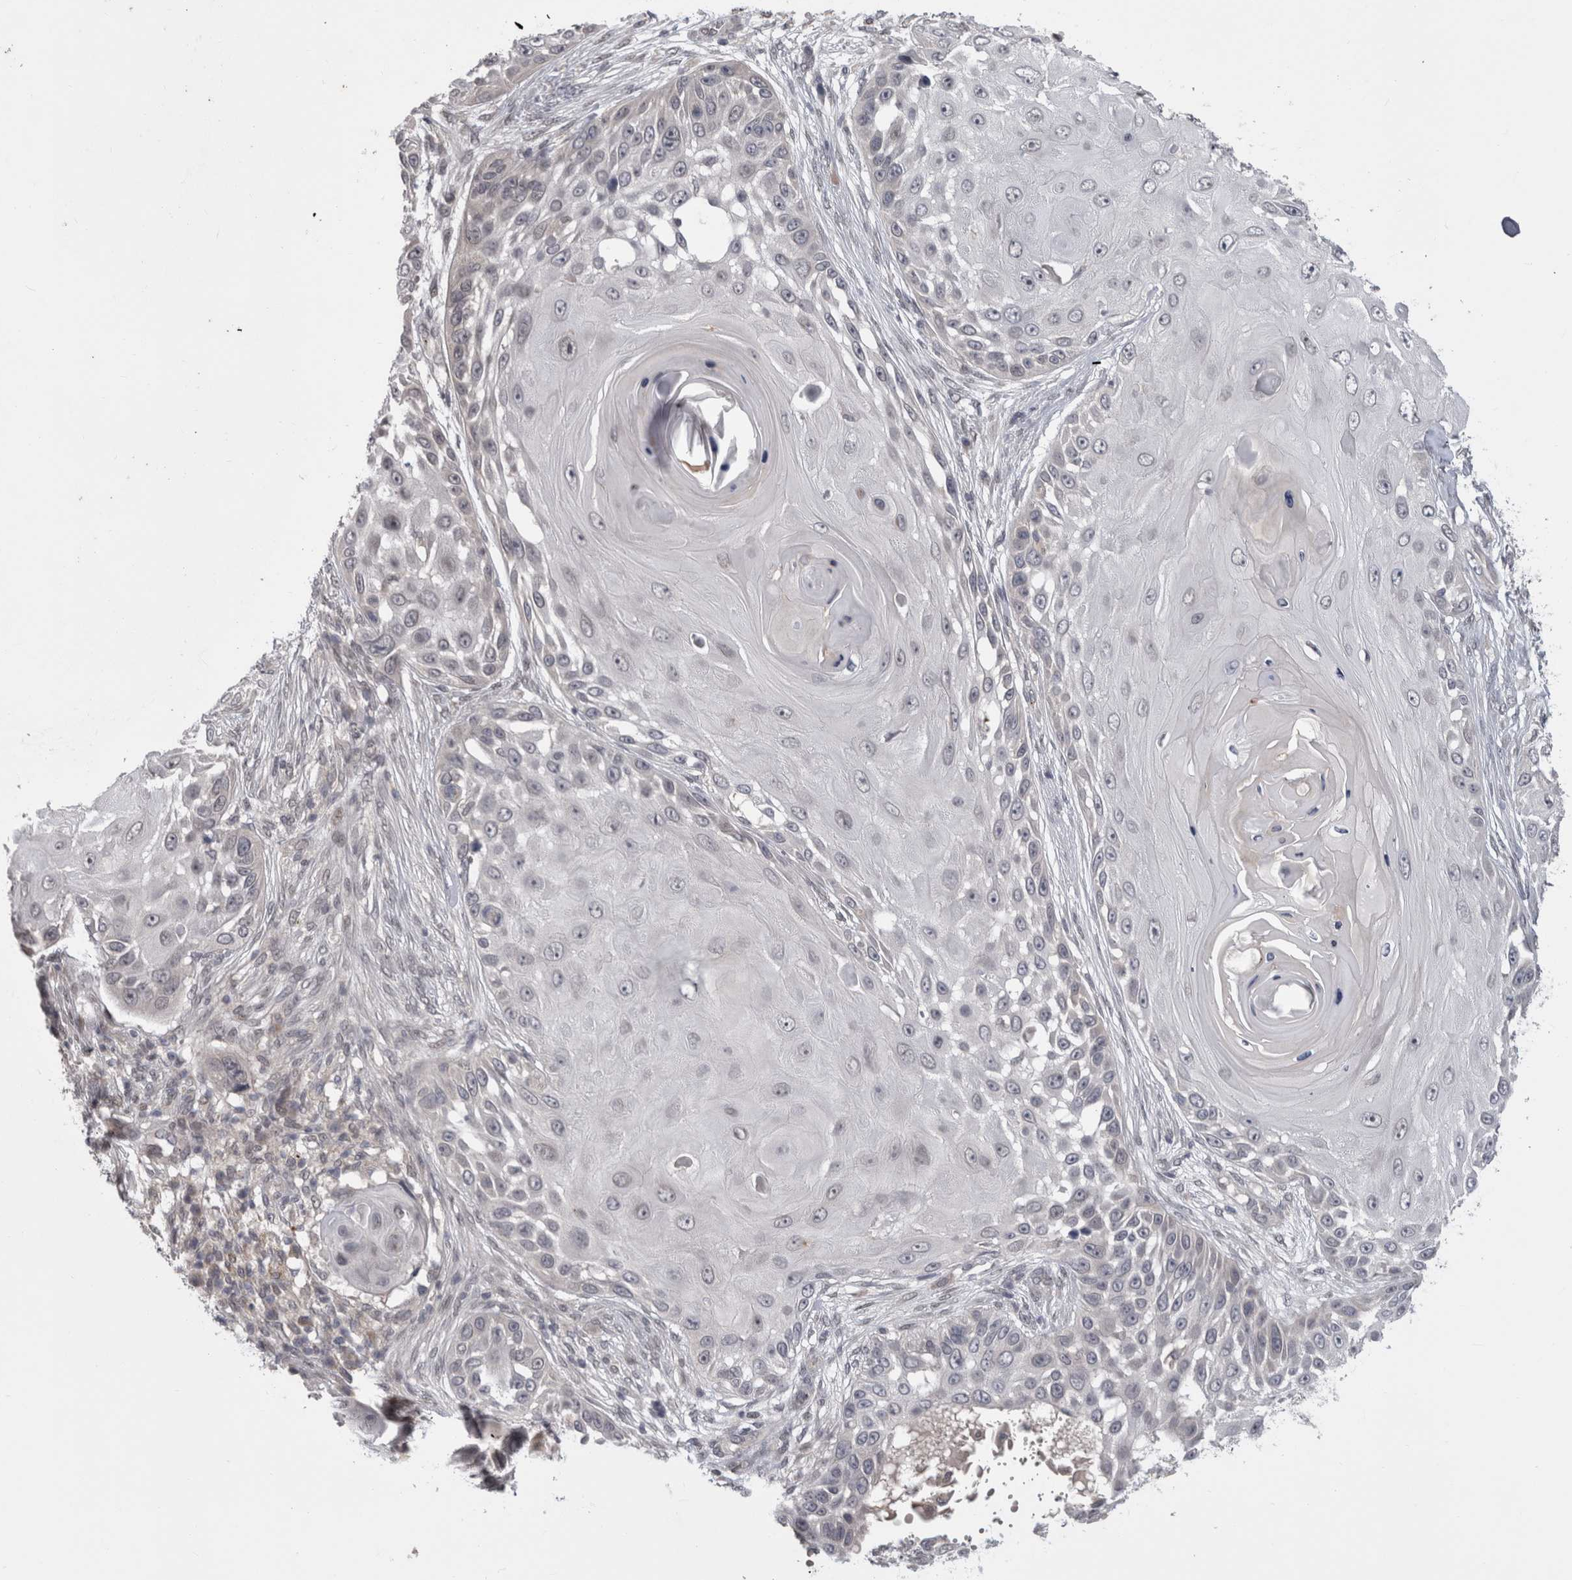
{"staining": {"intensity": "negative", "quantity": "none", "location": "none"}, "tissue": "skin cancer", "cell_type": "Tumor cells", "image_type": "cancer", "snomed": [{"axis": "morphology", "description": "Squamous cell carcinoma, NOS"}, {"axis": "topography", "description": "Skin"}], "caption": "An IHC photomicrograph of skin cancer (squamous cell carcinoma) is shown. There is no staining in tumor cells of skin cancer (squamous cell carcinoma).", "gene": "MTBP", "patient": {"sex": "female", "age": 44}}